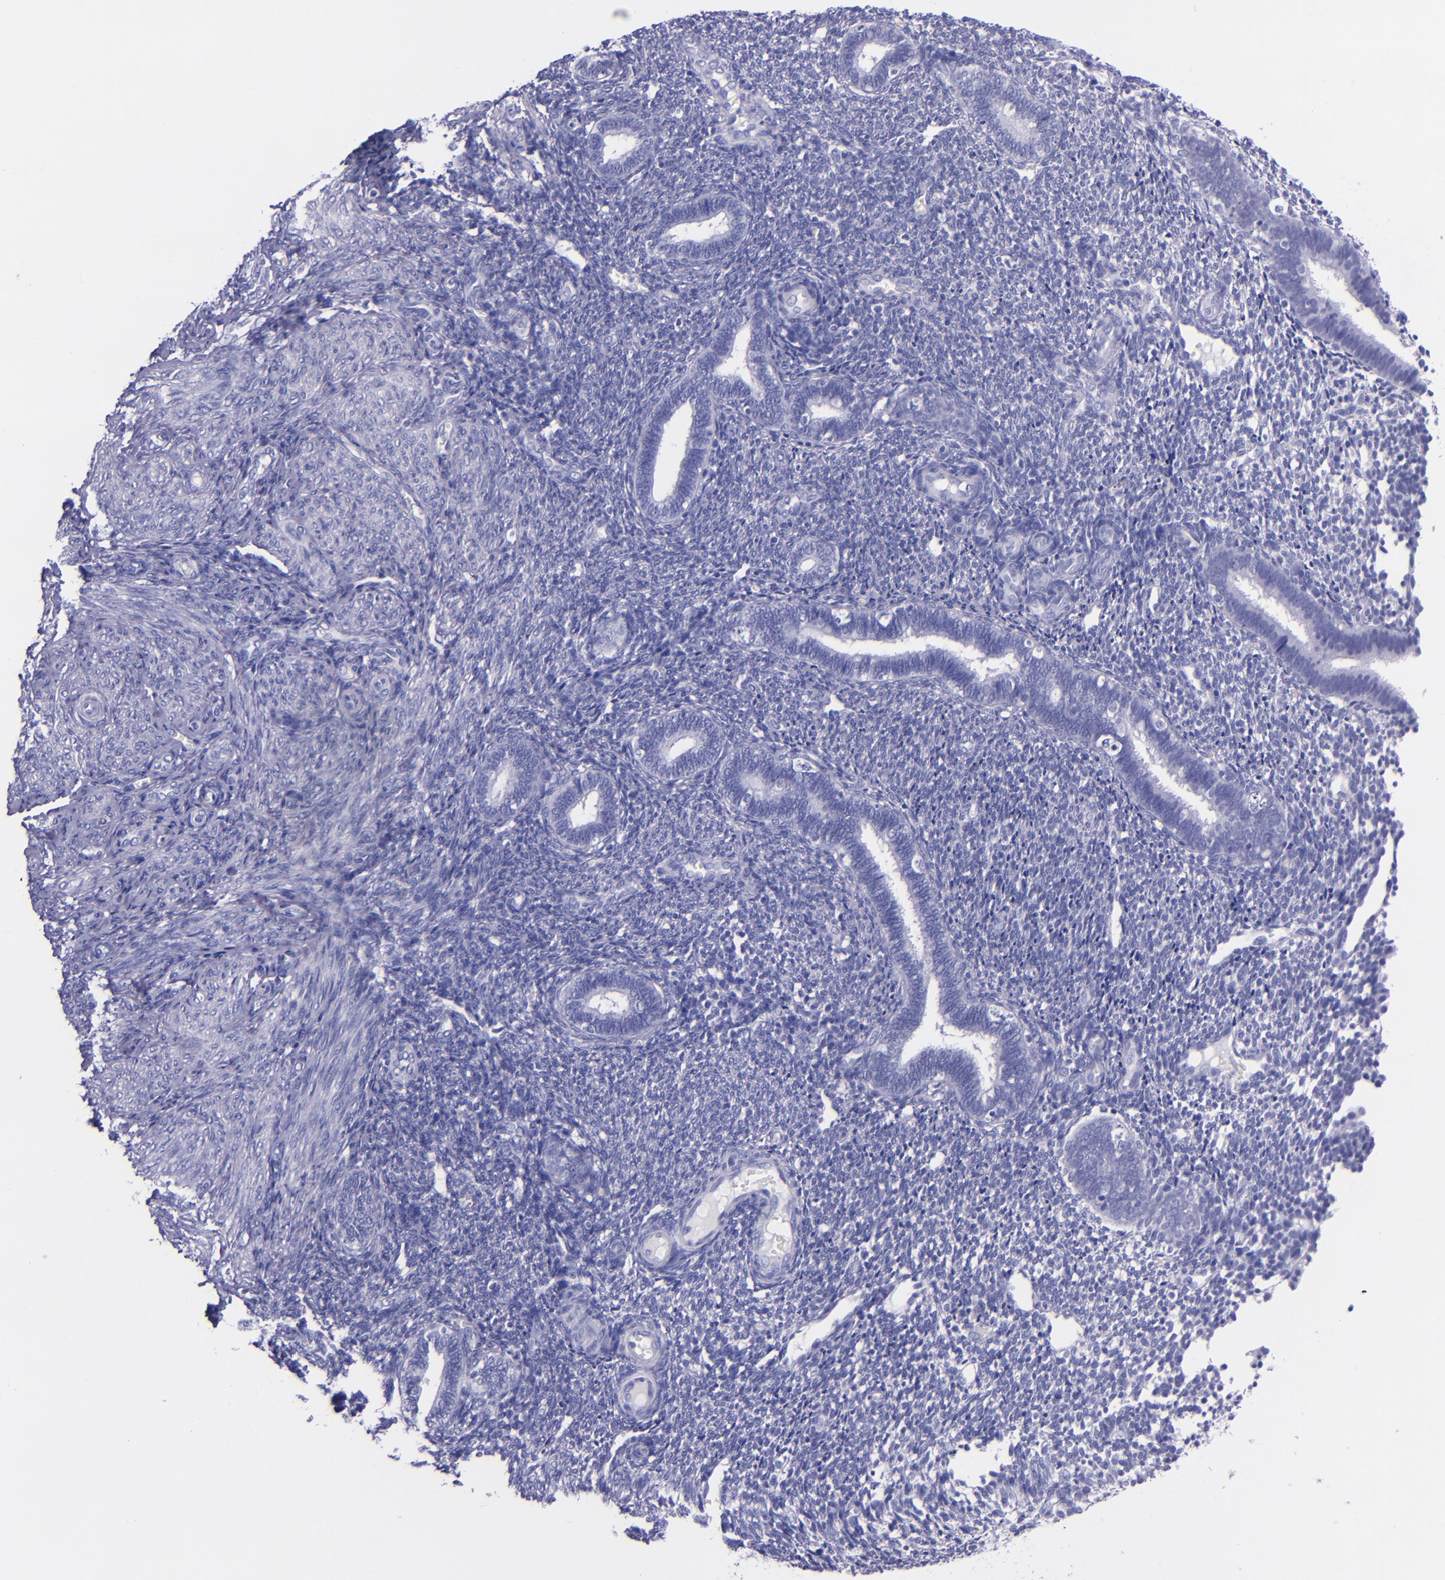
{"staining": {"intensity": "negative", "quantity": "none", "location": "none"}, "tissue": "endometrium", "cell_type": "Cells in endometrial stroma", "image_type": "normal", "snomed": [{"axis": "morphology", "description": "Normal tissue, NOS"}, {"axis": "topography", "description": "Endometrium"}], "caption": "Immunohistochemical staining of unremarkable endometrium exhibits no significant staining in cells in endometrial stroma.", "gene": "MBP", "patient": {"sex": "female", "age": 27}}